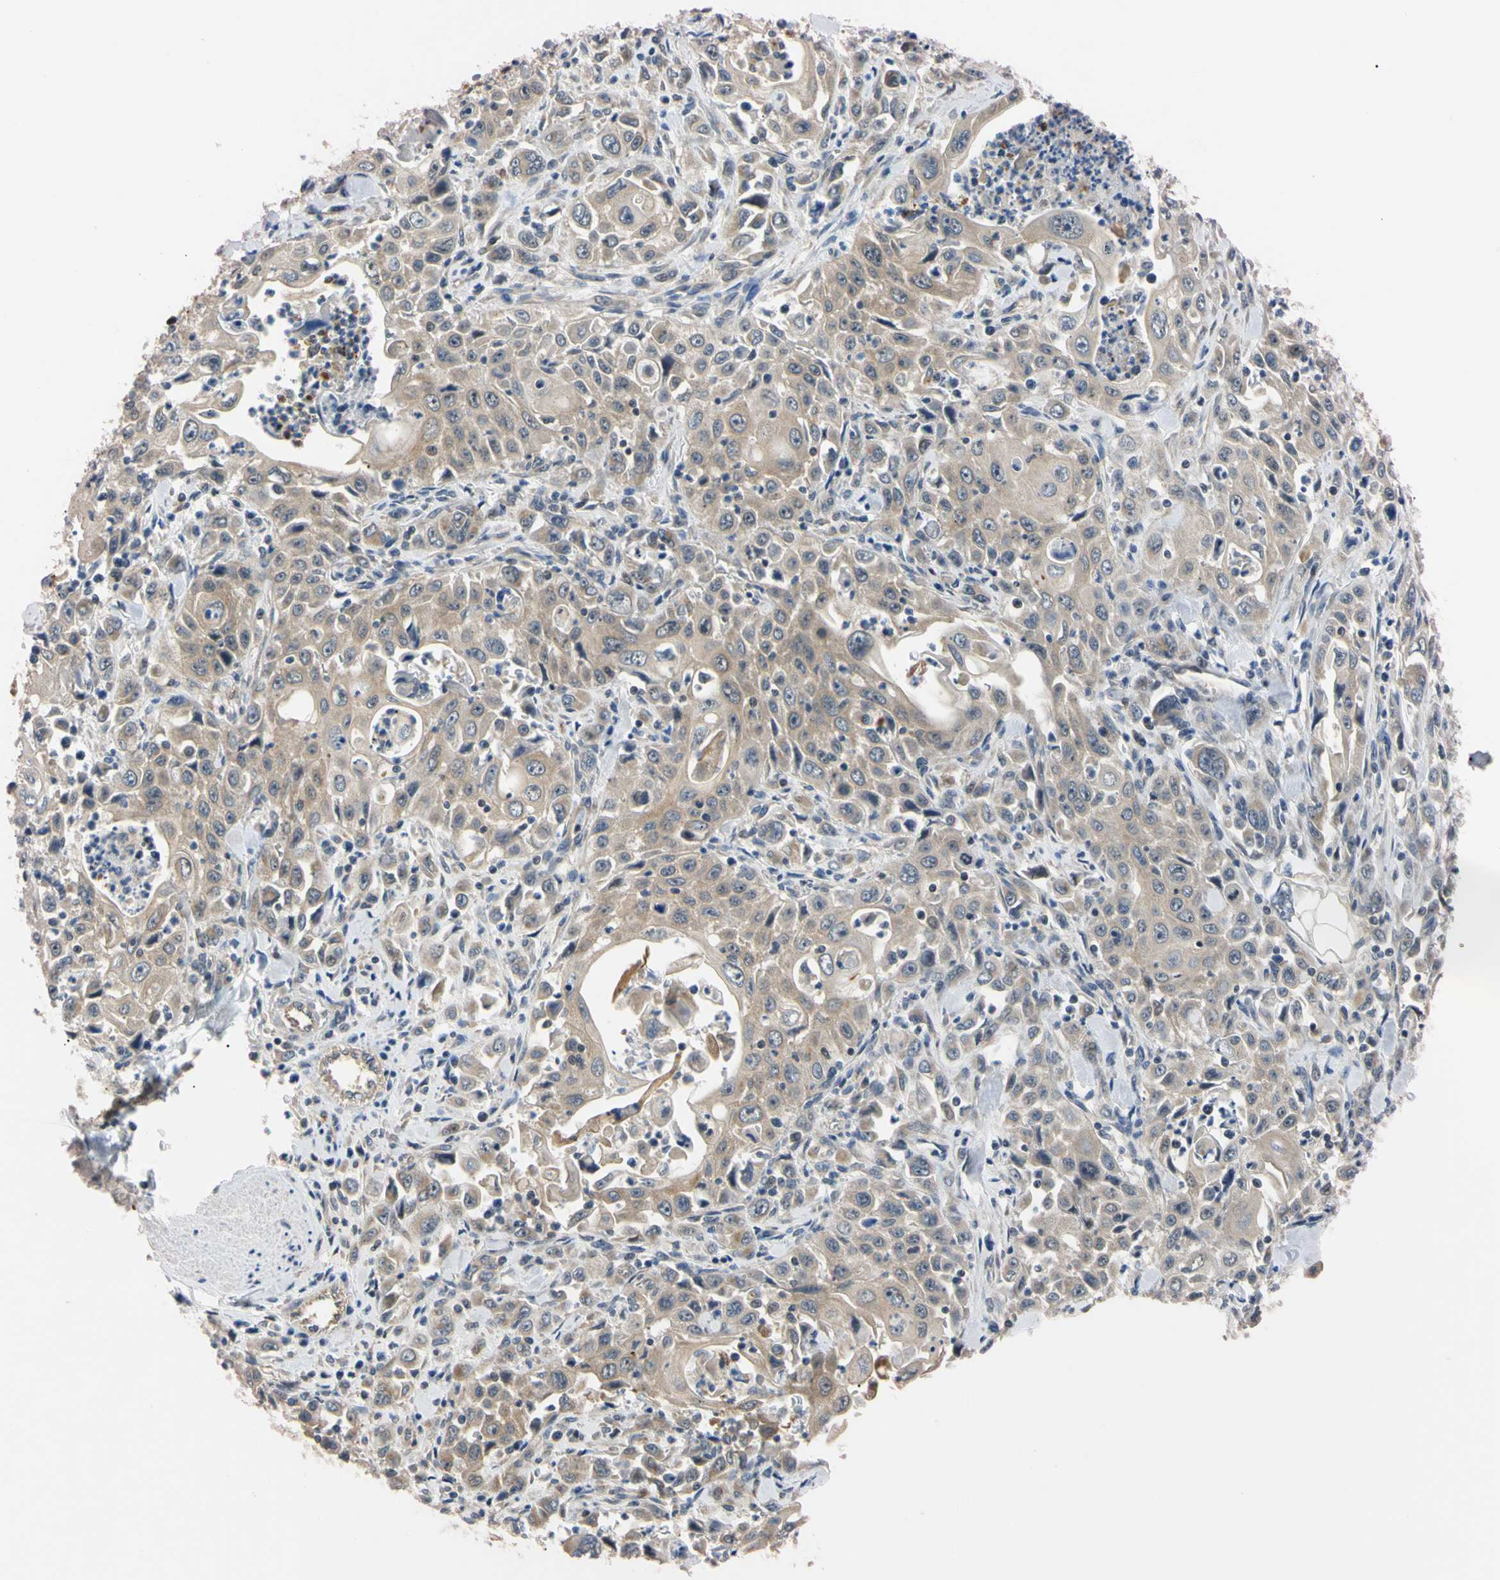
{"staining": {"intensity": "weak", "quantity": ">75%", "location": "cytoplasmic/membranous"}, "tissue": "pancreatic cancer", "cell_type": "Tumor cells", "image_type": "cancer", "snomed": [{"axis": "morphology", "description": "Adenocarcinoma, NOS"}, {"axis": "topography", "description": "Pancreas"}], "caption": "The histopathology image exhibits immunohistochemical staining of adenocarcinoma (pancreatic). There is weak cytoplasmic/membranous positivity is present in about >75% of tumor cells.", "gene": "RARS1", "patient": {"sex": "male", "age": 70}}